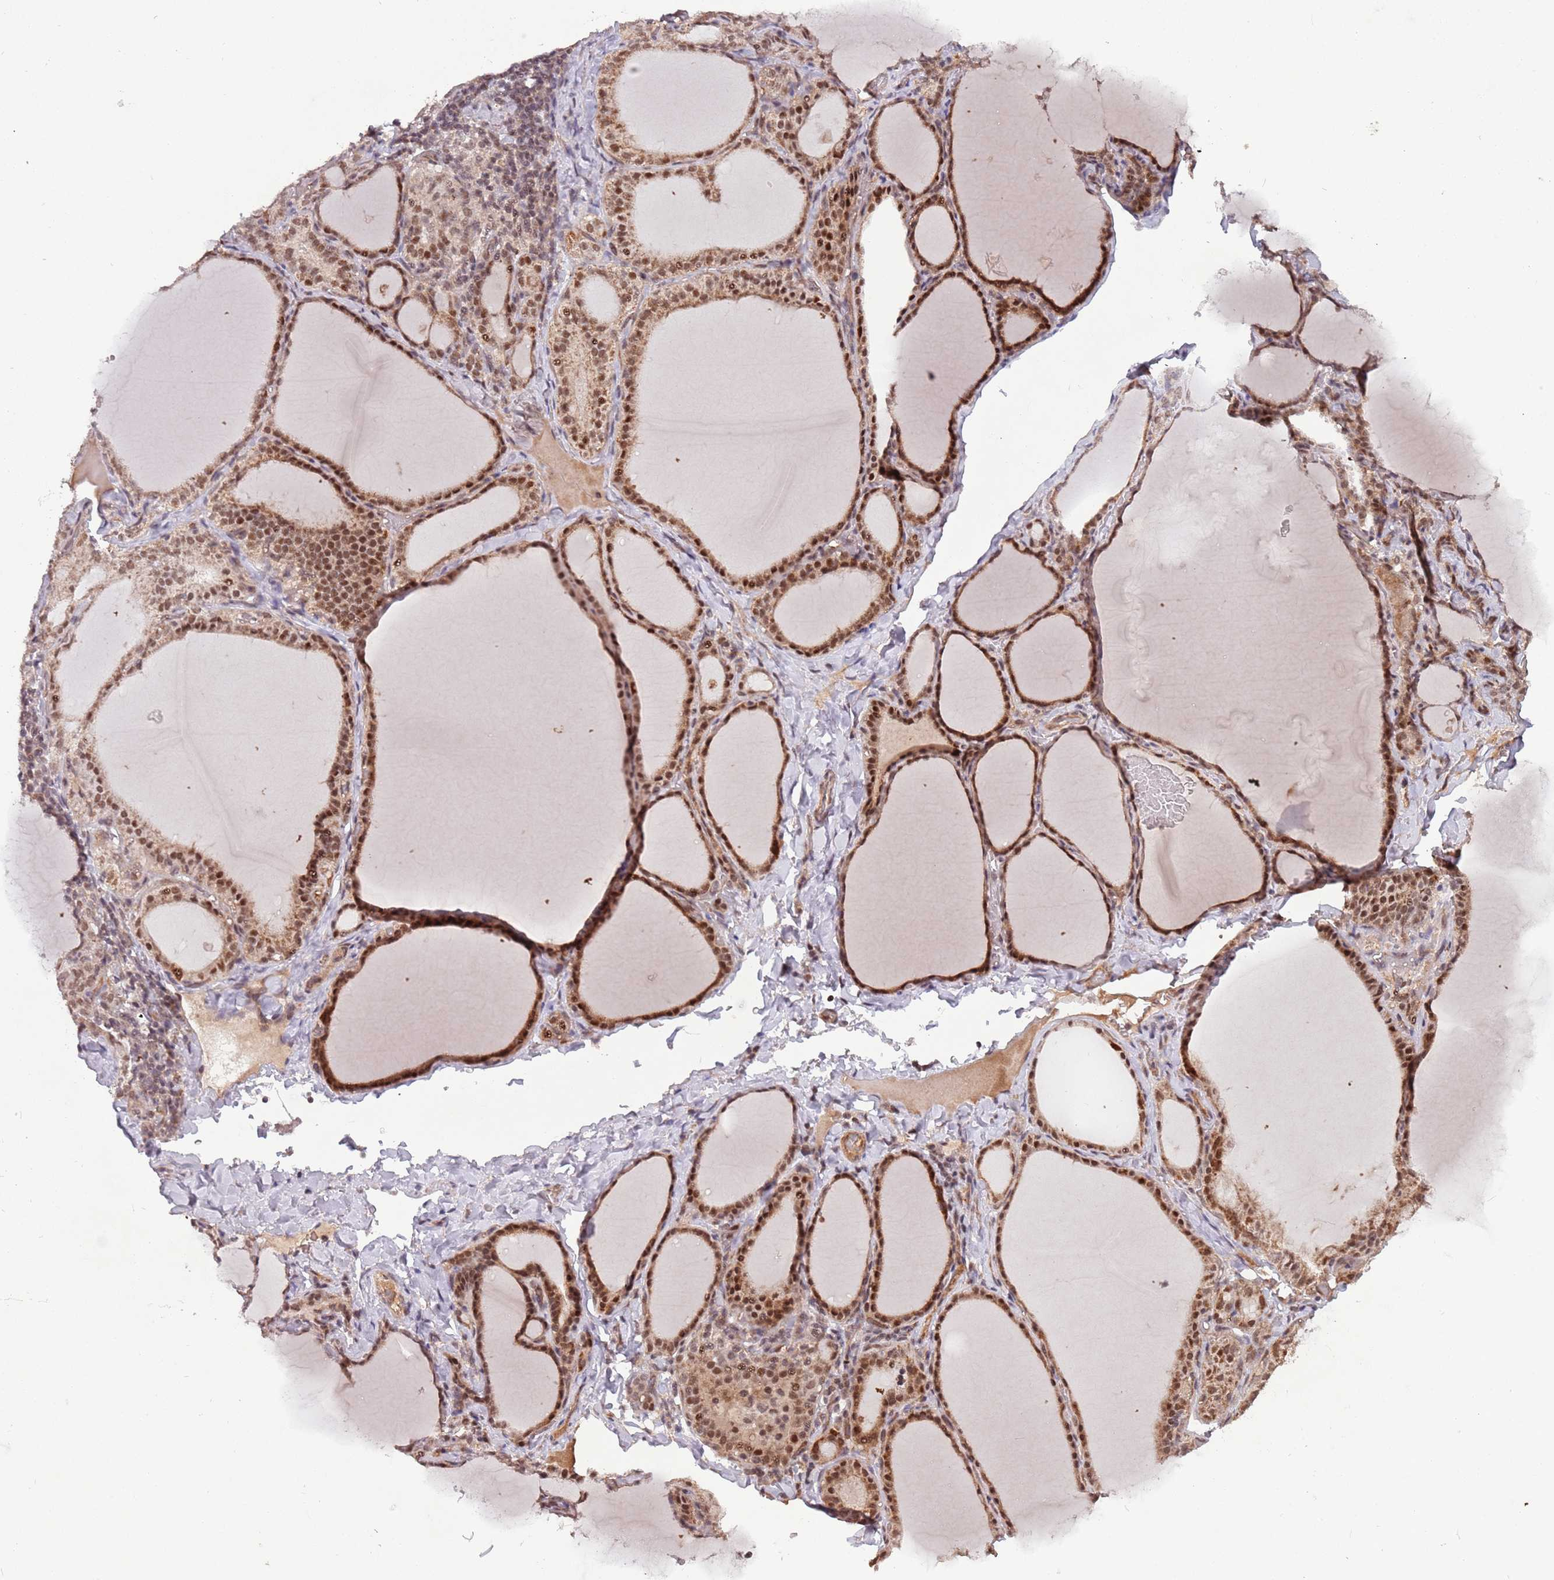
{"staining": {"intensity": "strong", "quantity": ">75%", "location": "cytoplasmic/membranous,nuclear"}, "tissue": "thyroid gland", "cell_type": "Glandular cells", "image_type": "normal", "snomed": [{"axis": "morphology", "description": "Normal tissue, NOS"}, {"axis": "topography", "description": "Thyroid gland"}], "caption": "Benign thyroid gland displays strong cytoplasmic/membranous,nuclear expression in approximately >75% of glandular cells, visualized by immunohistochemistry.", "gene": "SUDS3", "patient": {"sex": "female", "age": 39}}